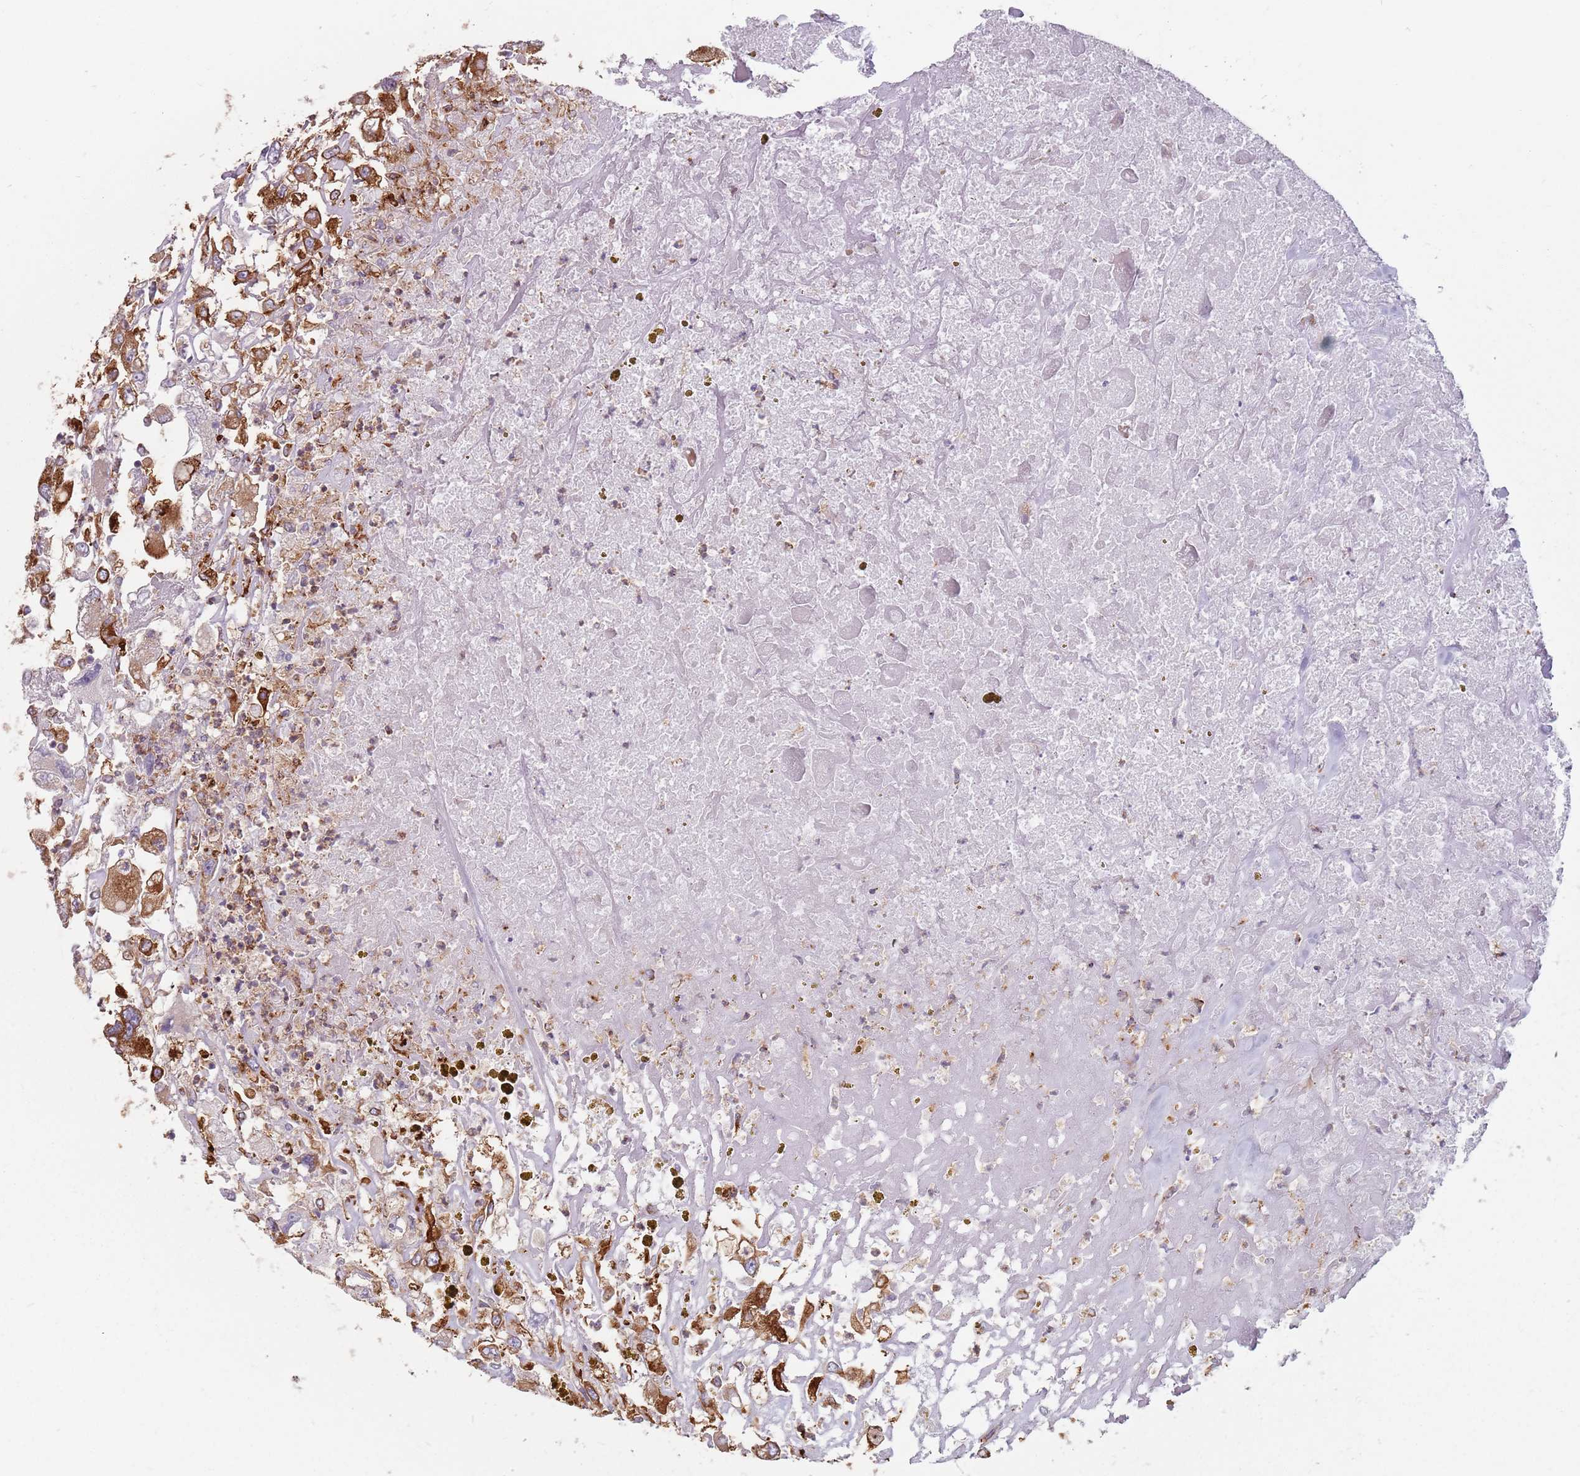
{"staining": {"intensity": "moderate", "quantity": ">75%", "location": "cytoplasmic/membranous"}, "tissue": "renal cancer", "cell_type": "Tumor cells", "image_type": "cancer", "snomed": [{"axis": "morphology", "description": "Adenocarcinoma, NOS"}, {"axis": "topography", "description": "Kidney"}], "caption": "Renal adenocarcinoma stained with a protein marker demonstrates moderate staining in tumor cells.", "gene": "TPD52L2", "patient": {"sex": "female", "age": 52}}